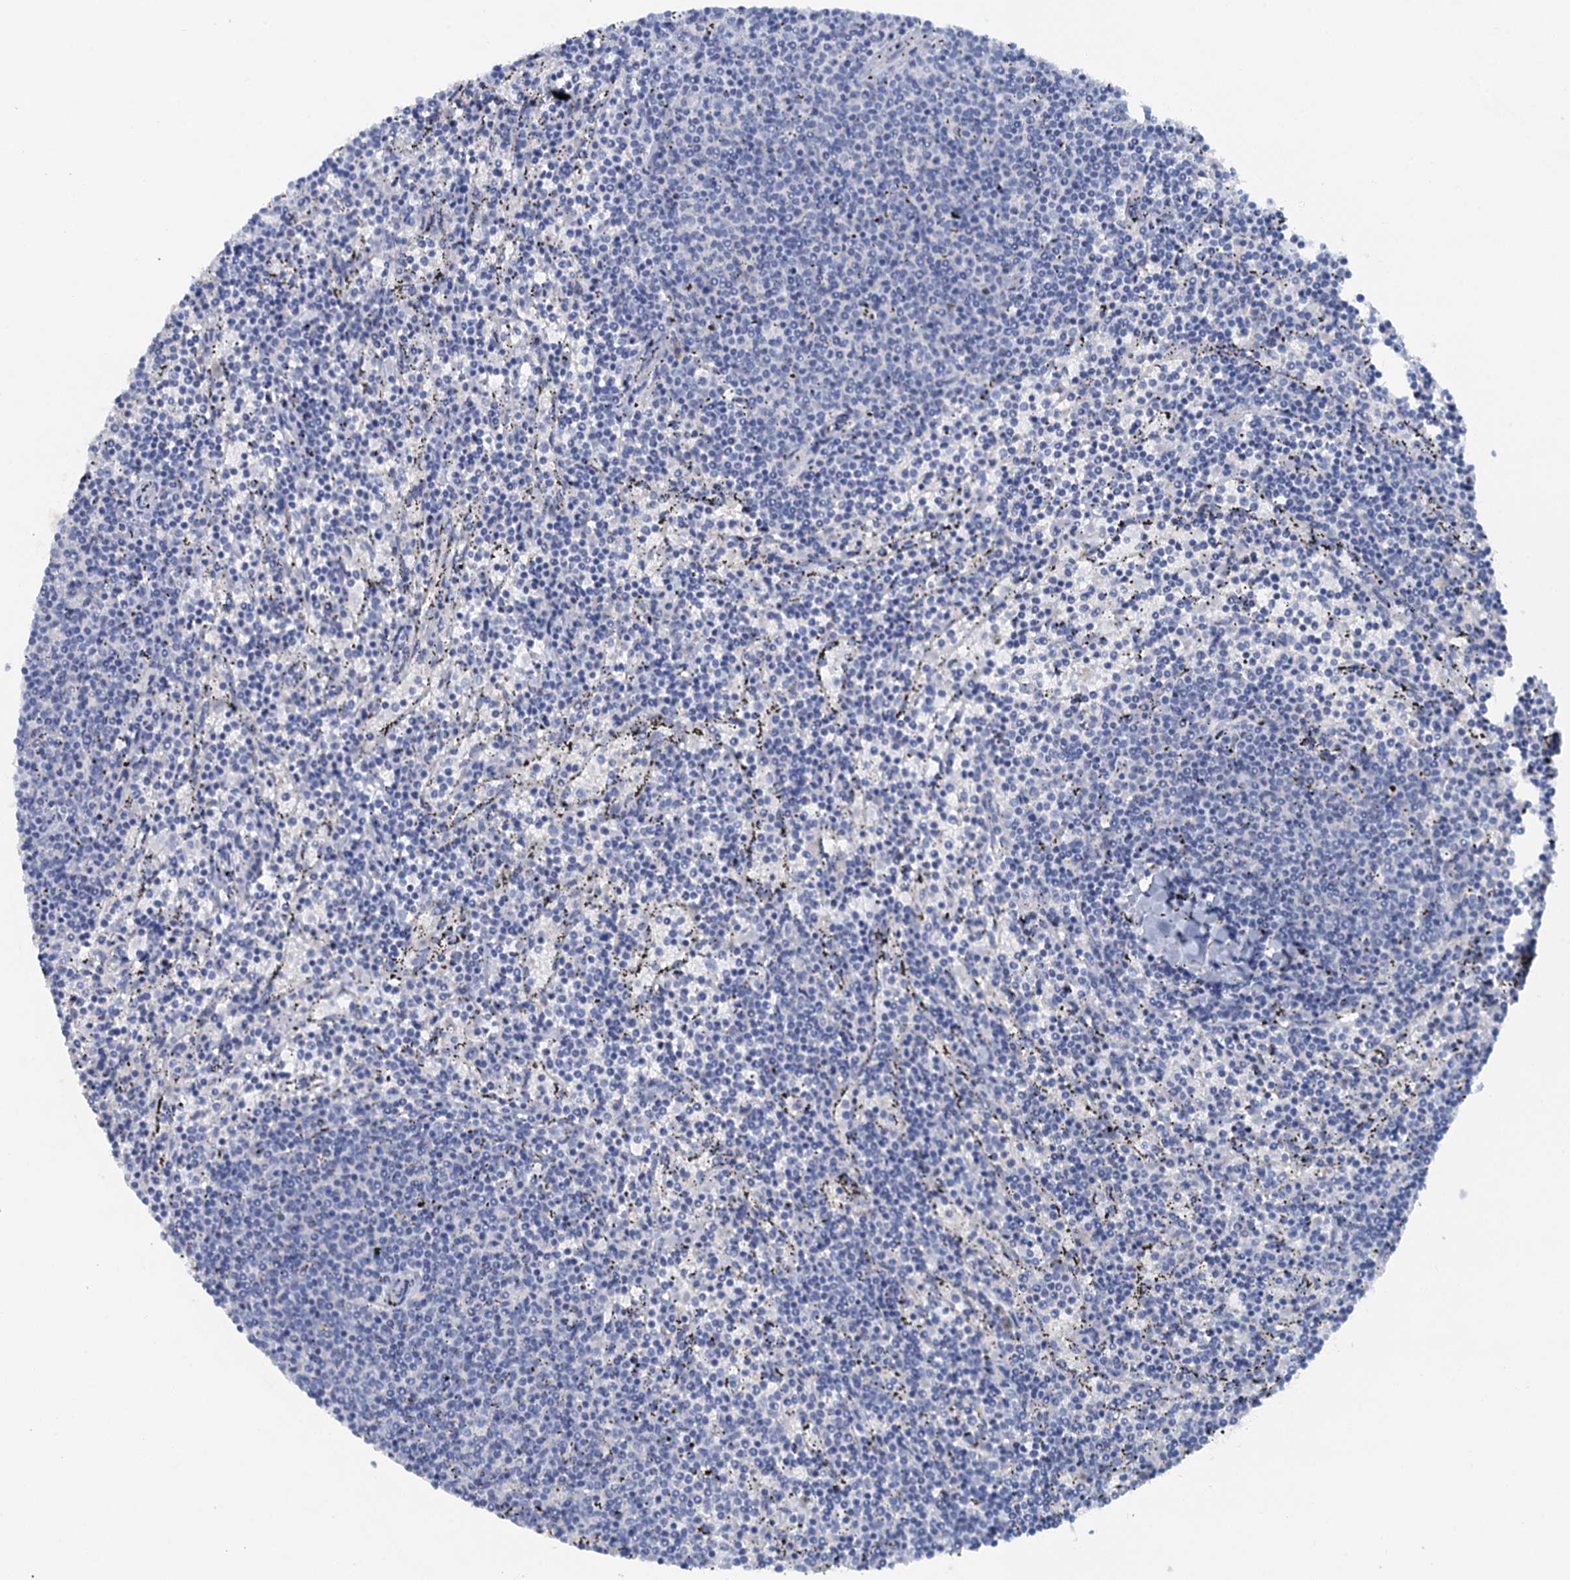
{"staining": {"intensity": "negative", "quantity": "none", "location": "none"}, "tissue": "lymphoma", "cell_type": "Tumor cells", "image_type": "cancer", "snomed": [{"axis": "morphology", "description": "Malignant lymphoma, non-Hodgkin's type, Low grade"}, {"axis": "topography", "description": "Spleen"}], "caption": "There is no significant expression in tumor cells of lymphoma.", "gene": "MYADML2", "patient": {"sex": "female", "age": 50}}